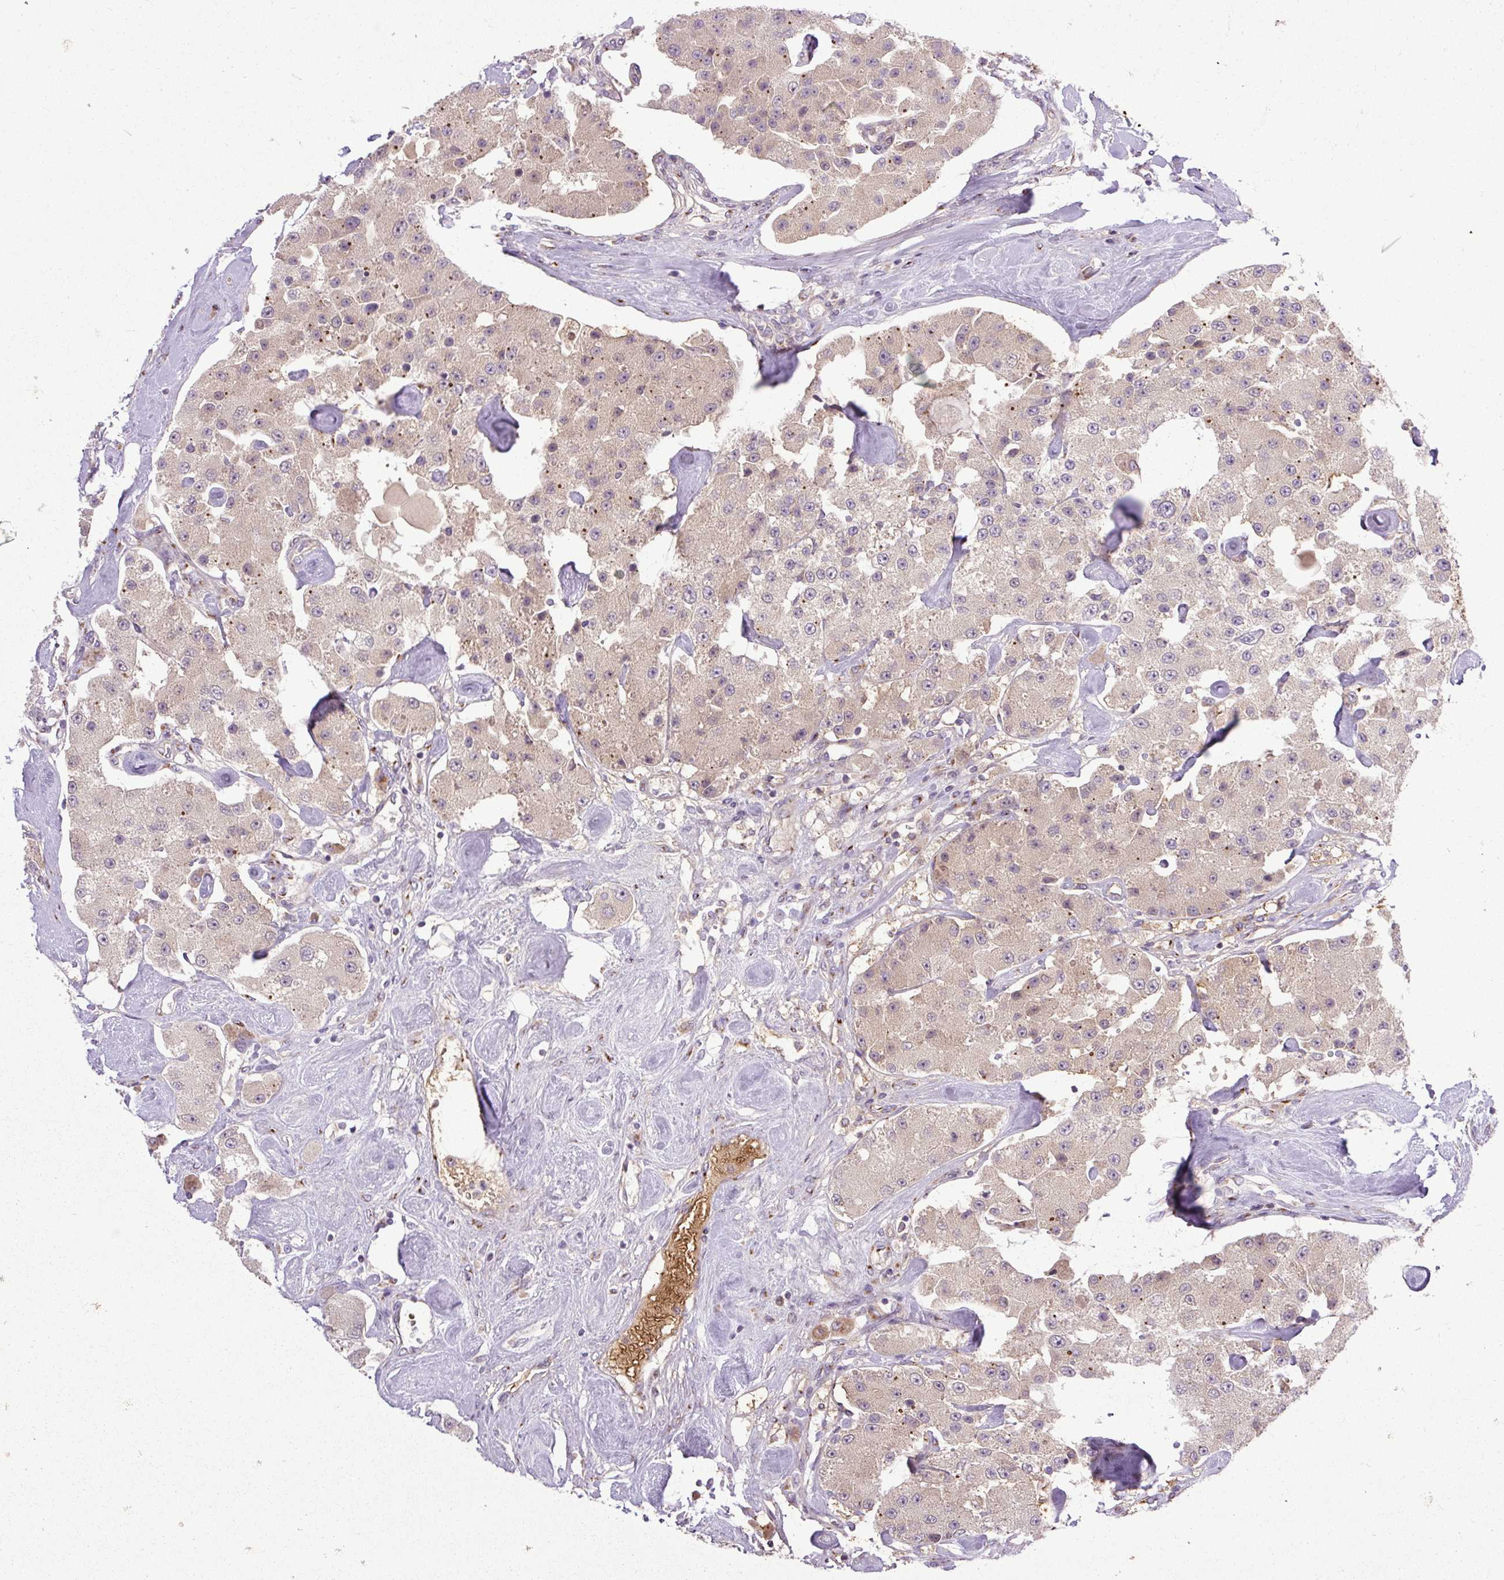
{"staining": {"intensity": "negative", "quantity": "none", "location": "none"}, "tissue": "carcinoid", "cell_type": "Tumor cells", "image_type": "cancer", "snomed": [{"axis": "morphology", "description": "Carcinoid, malignant, NOS"}, {"axis": "topography", "description": "Pancreas"}], "caption": "IHC of human malignant carcinoid shows no expression in tumor cells.", "gene": "MSMP", "patient": {"sex": "male", "age": 41}}